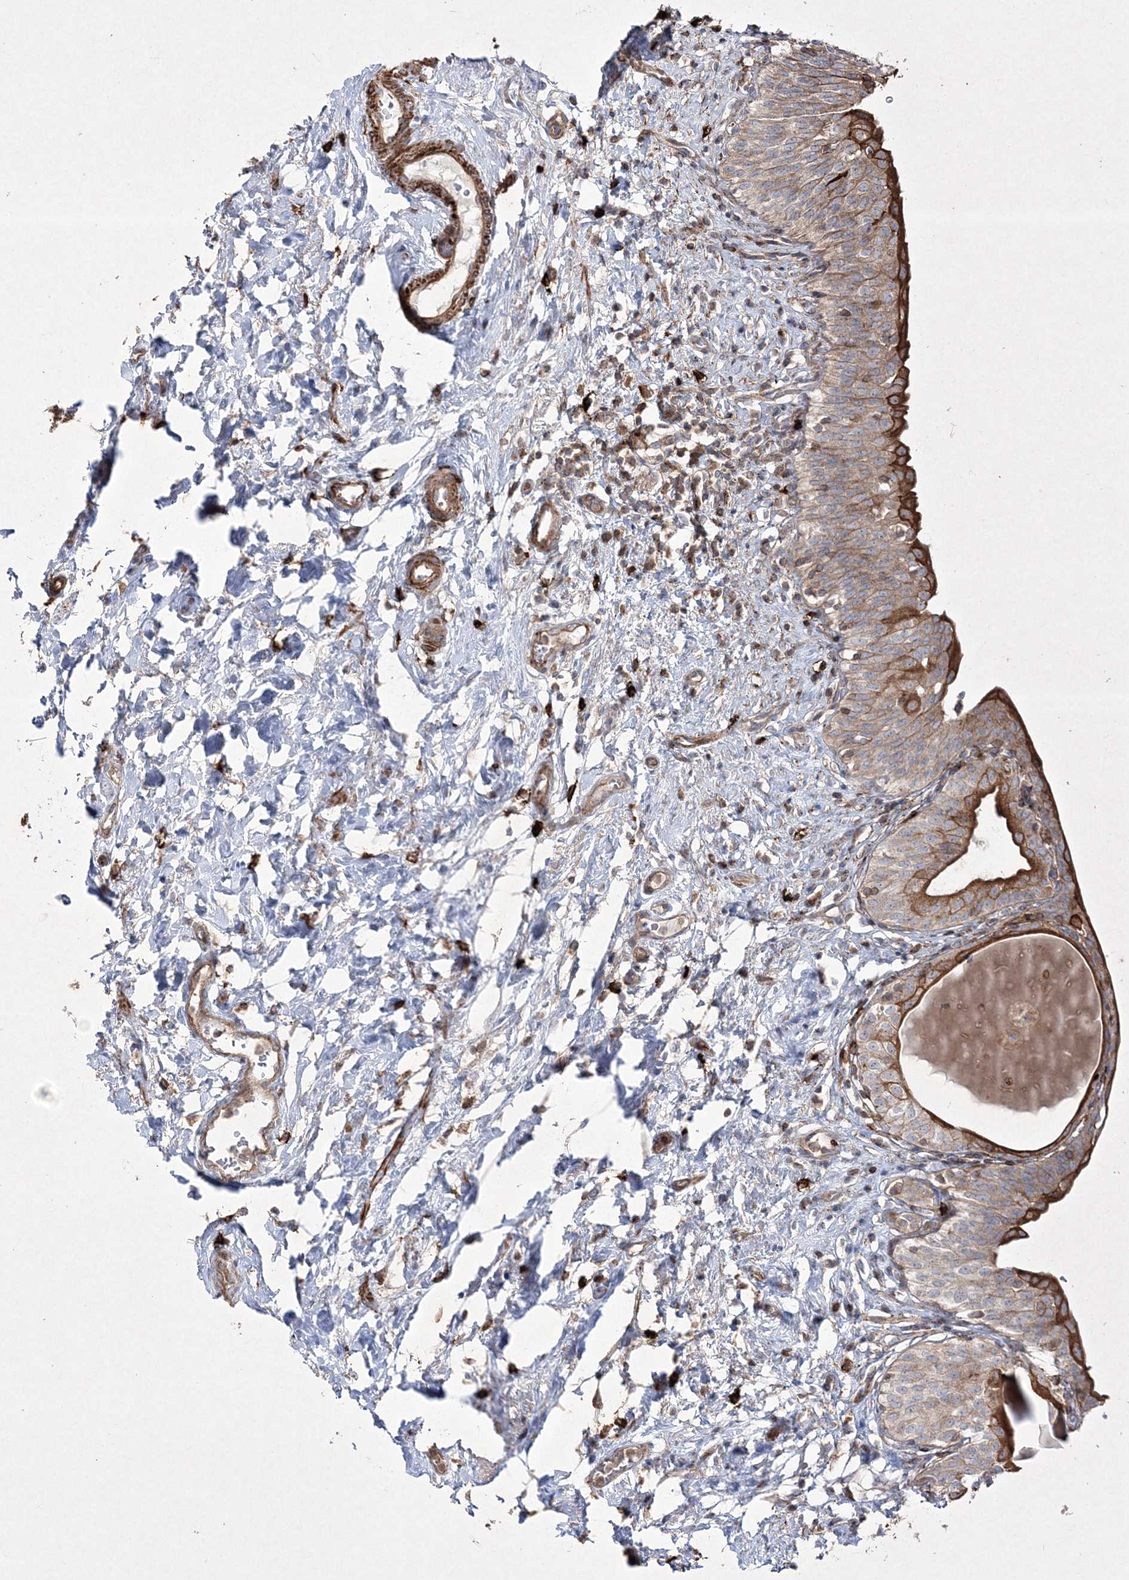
{"staining": {"intensity": "strong", "quantity": "25%-75%", "location": "cytoplasmic/membranous"}, "tissue": "urinary bladder", "cell_type": "Urothelial cells", "image_type": "normal", "snomed": [{"axis": "morphology", "description": "Normal tissue, NOS"}, {"axis": "topography", "description": "Urinary bladder"}], "caption": "Protein analysis of normal urinary bladder reveals strong cytoplasmic/membranous positivity in about 25%-75% of urothelial cells. The protein is stained brown, and the nuclei are stained in blue (DAB IHC with brightfield microscopy, high magnification).", "gene": "RICTOR", "patient": {"sex": "male", "age": 83}}